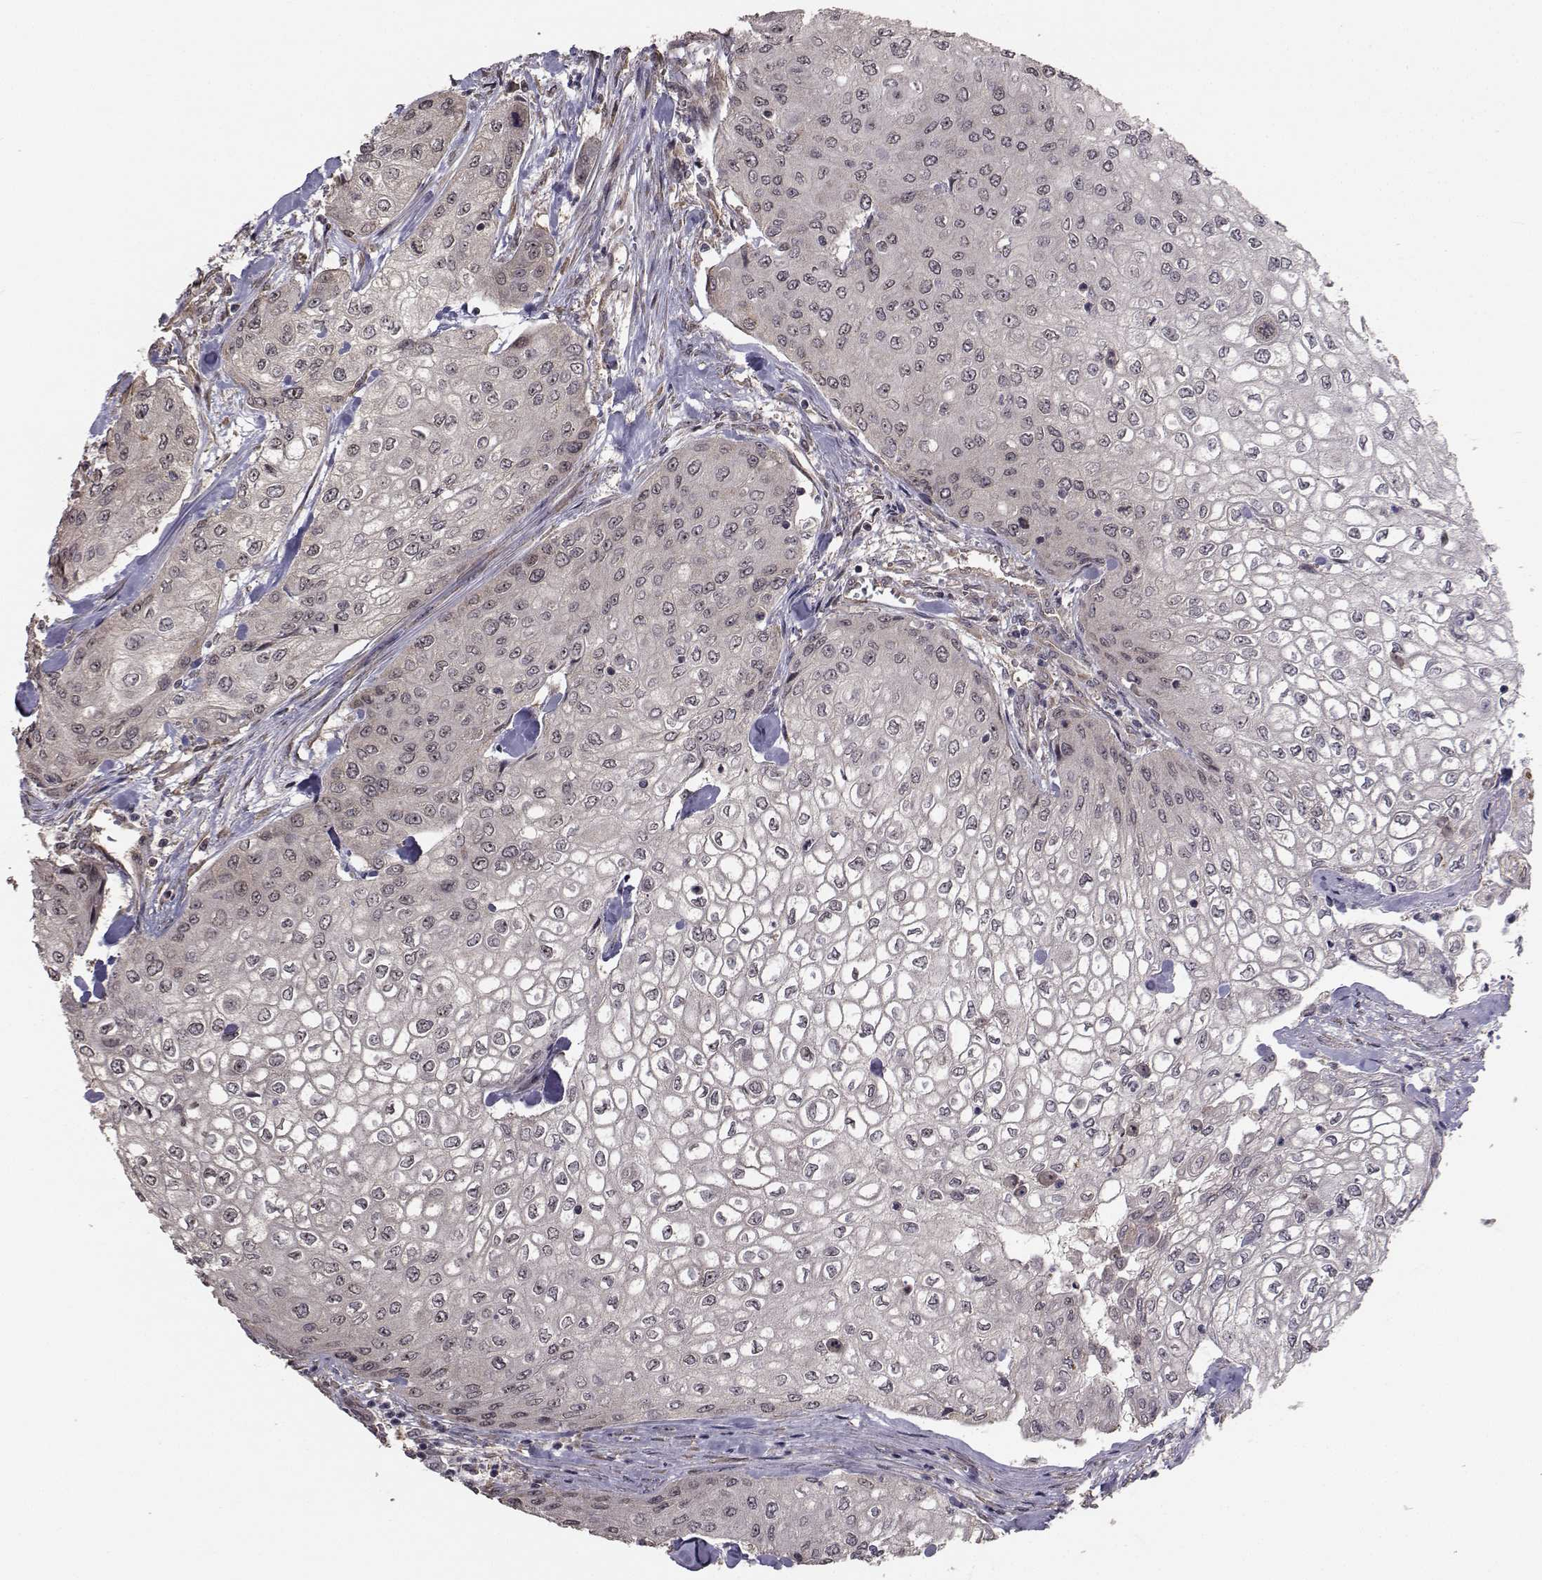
{"staining": {"intensity": "negative", "quantity": "none", "location": "none"}, "tissue": "urothelial cancer", "cell_type": "Tumor cells", "image_type": "cancer", "snomed": [{"axis": "morphology", "description": "Urothelial carcinoma, High grade"}, {"axis": "topography", "description": "Urinary bladder"}], "caption": "A micrograph of human urothelial cancer is negative for staining in tumor cells.", "gene": "TRIP10", "patient": {"sex": "male", "age": 62}}